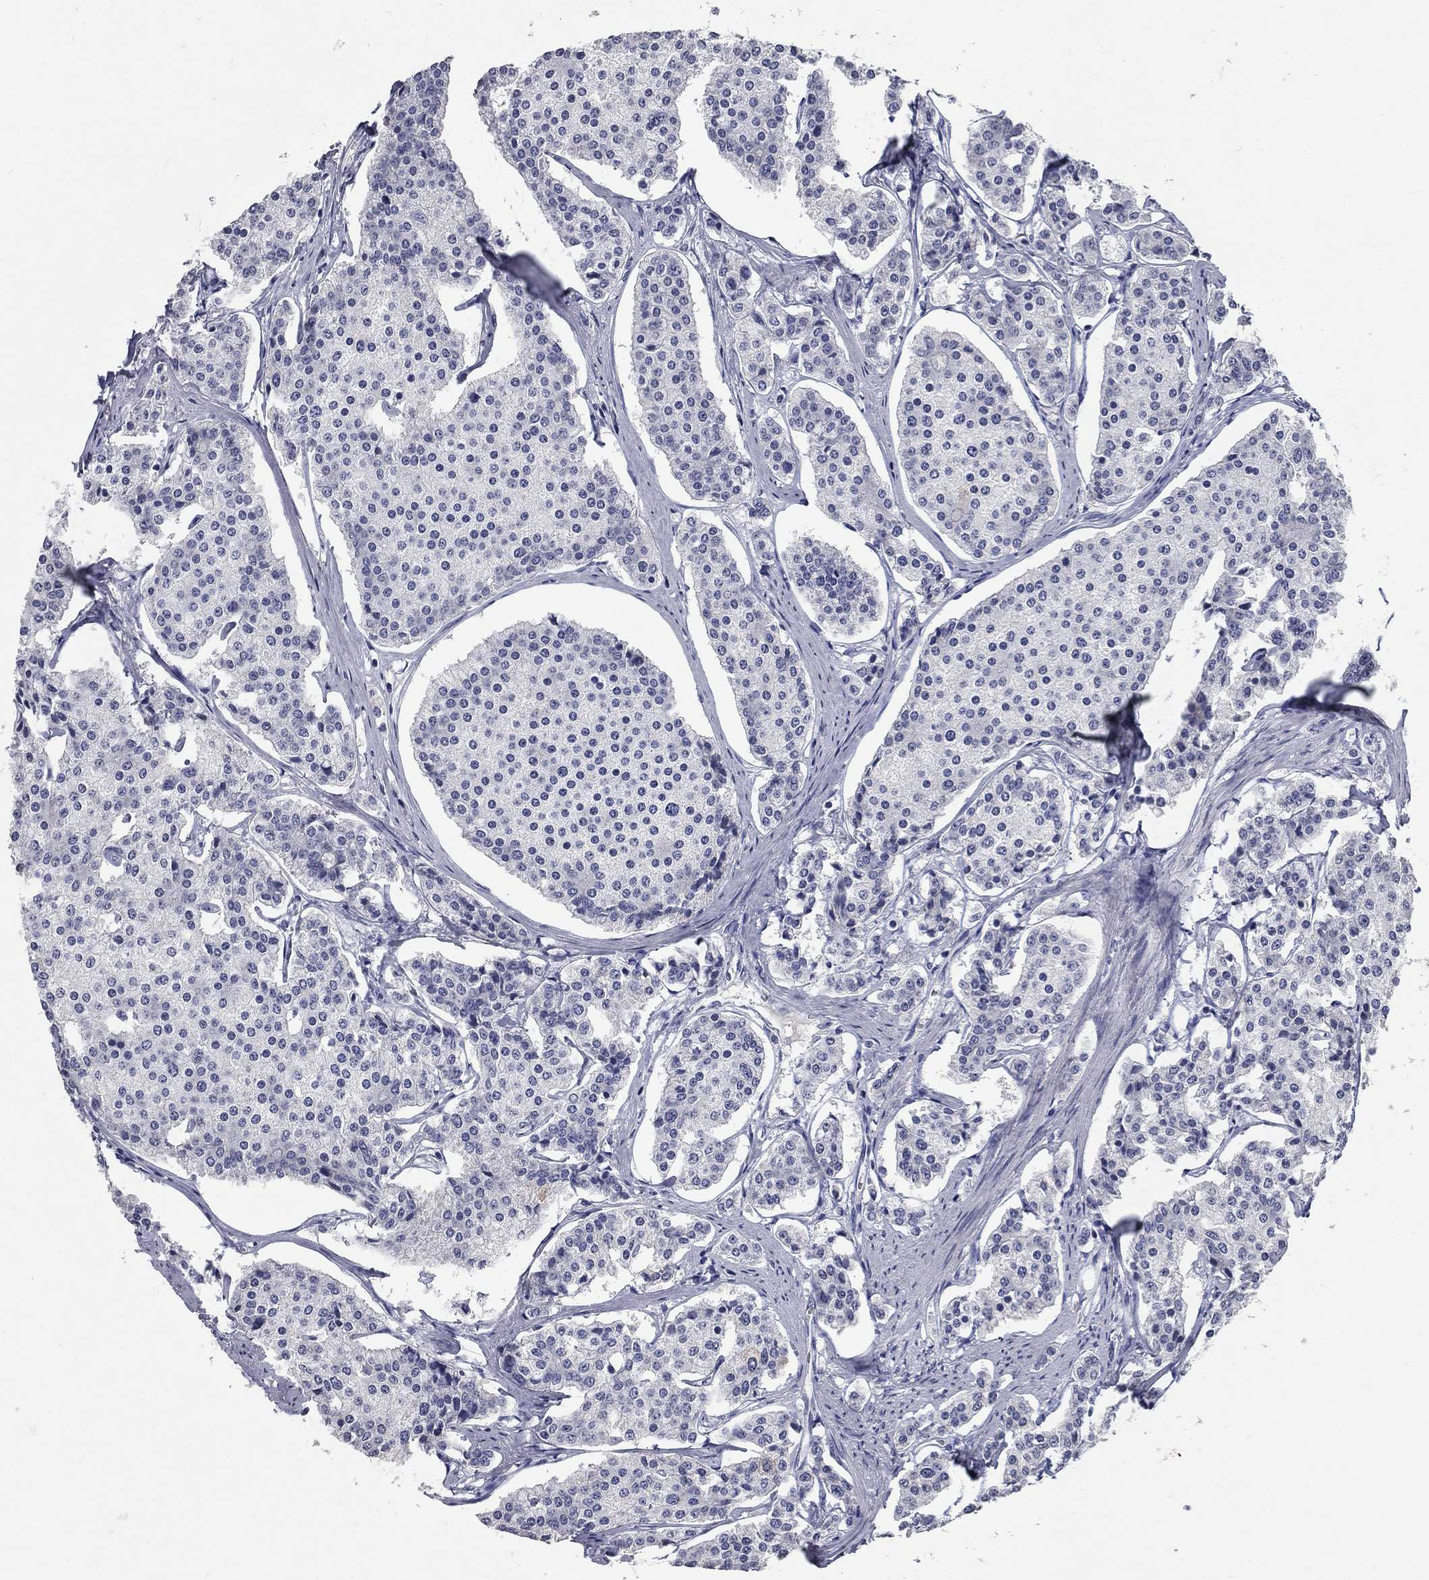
{"staining": {"intensity": "negative", "quantity": "none", "location": "none"}, "tissue": "carcinoid", "cell_type": "Tumor cells", "image_type": "cancer", "snomed": [{"axis": "morphology", "description": "Carcinoid, malignant, NOS"}, {"axis": "topography", "description": "Small intestine"}], "caption": "Protein analysis of carcinoid displays no significant expression in tumor cells.", "gene": "SYT12", "patient": {"sex": "female", "age": 65}}